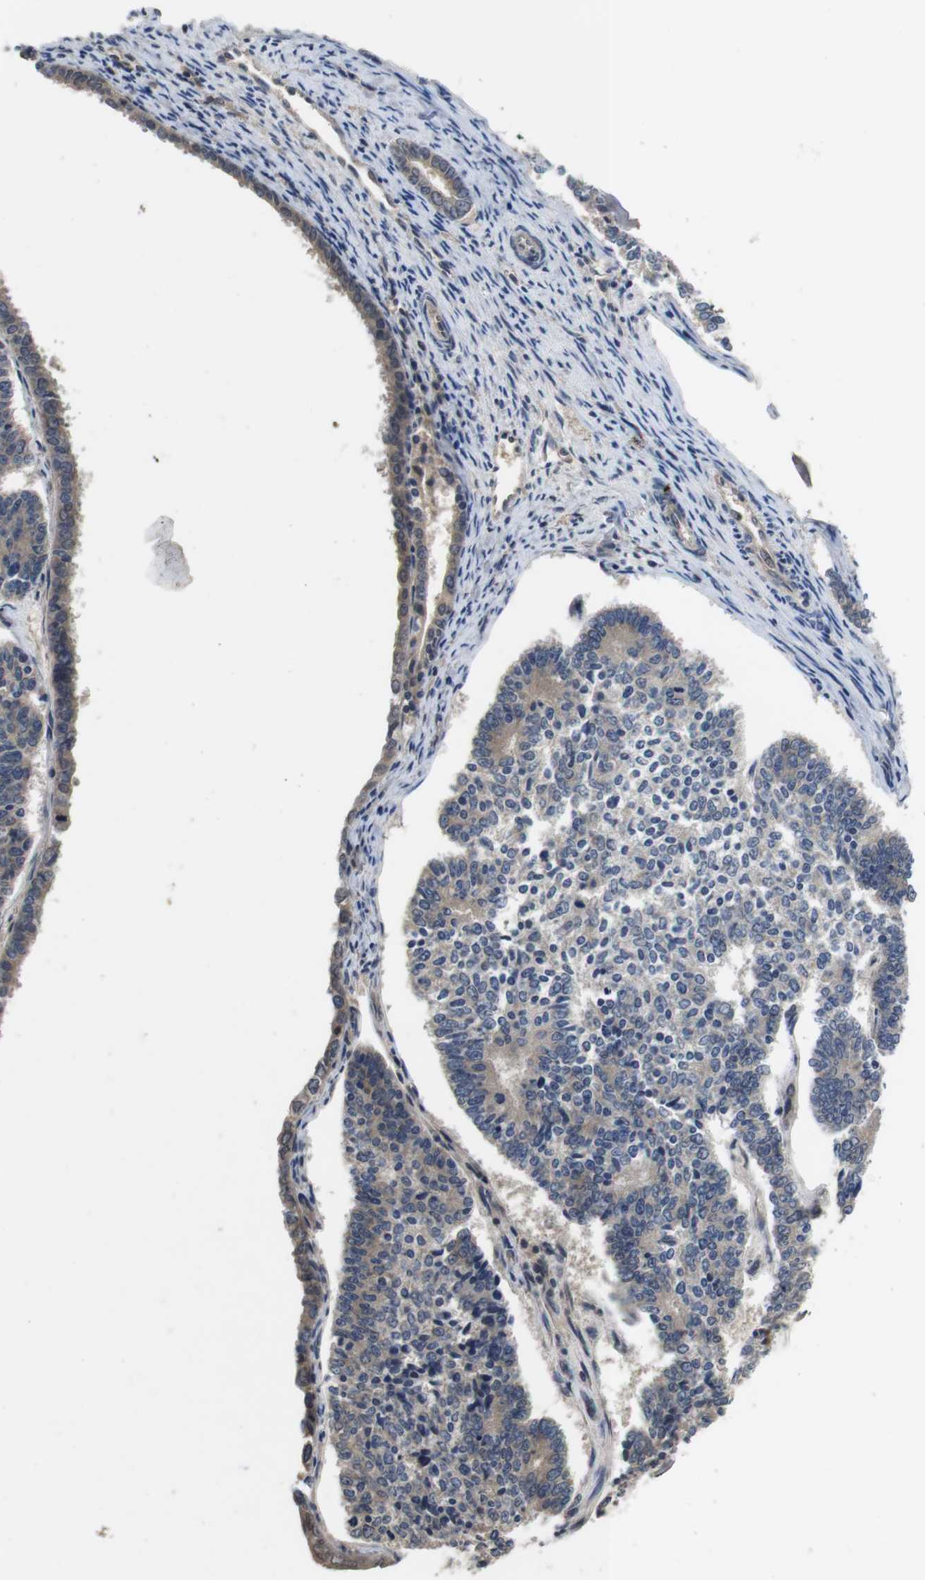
{"staining": {"intensity": "weak", "quantity": ">75%", "location": "cytoplasmic/membranous"}, "tissue": "endometrial cancer", "cell_type": "Tumor cells", "image_type": "cancer", "snomed": [{"axis": "morphology", "description": "Adenocarcinoma, NOS"}, {"axis": "topography", "description": "Endometrium"}], "caption": "Tumor cells reveal weak cytoplasmic/membranous staining in approximately >75% of cells in endometrial cancer.", "gene": "FADD", "patient": {"sex": "female", "age": 70}}